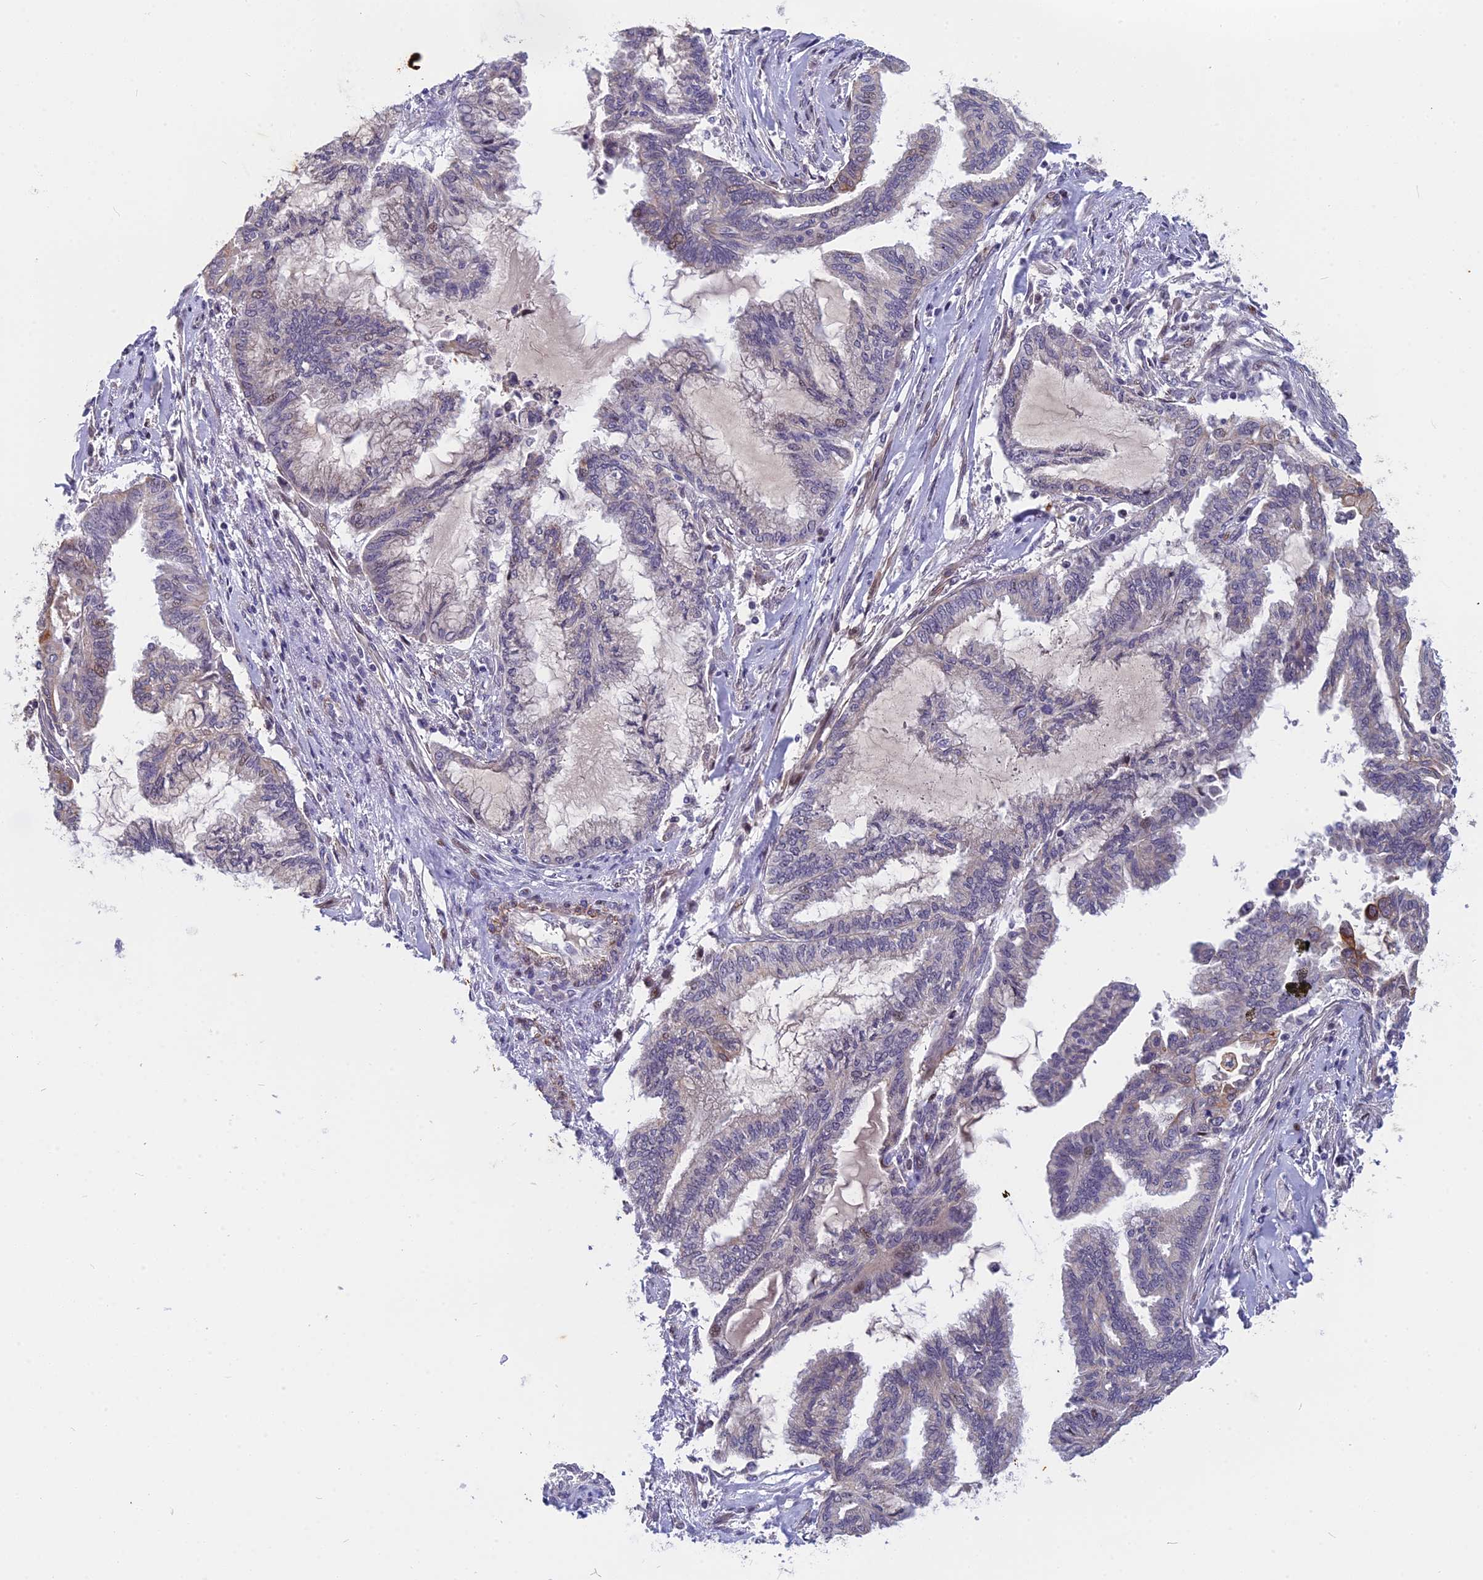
{"staining": {"intensity": "negative", "quantity": "none", "location": "none"}, "tissue": "endometrial cancer", "cell_type": "Tumor cells", "image_type": "cancer", "snomed": [{"axis": "morphology", "description": "Adenocarcinoma, NOS"}, {"axis": "topography", "description": "Endometrium"}], "caption": "IHC micrograph of human endometrial cancer stained for a protein (brown), which demonstrates no positivity in tumor cells.", "gene": "ANKRD34B", "patient": {"sex": "female", "age": 86}}